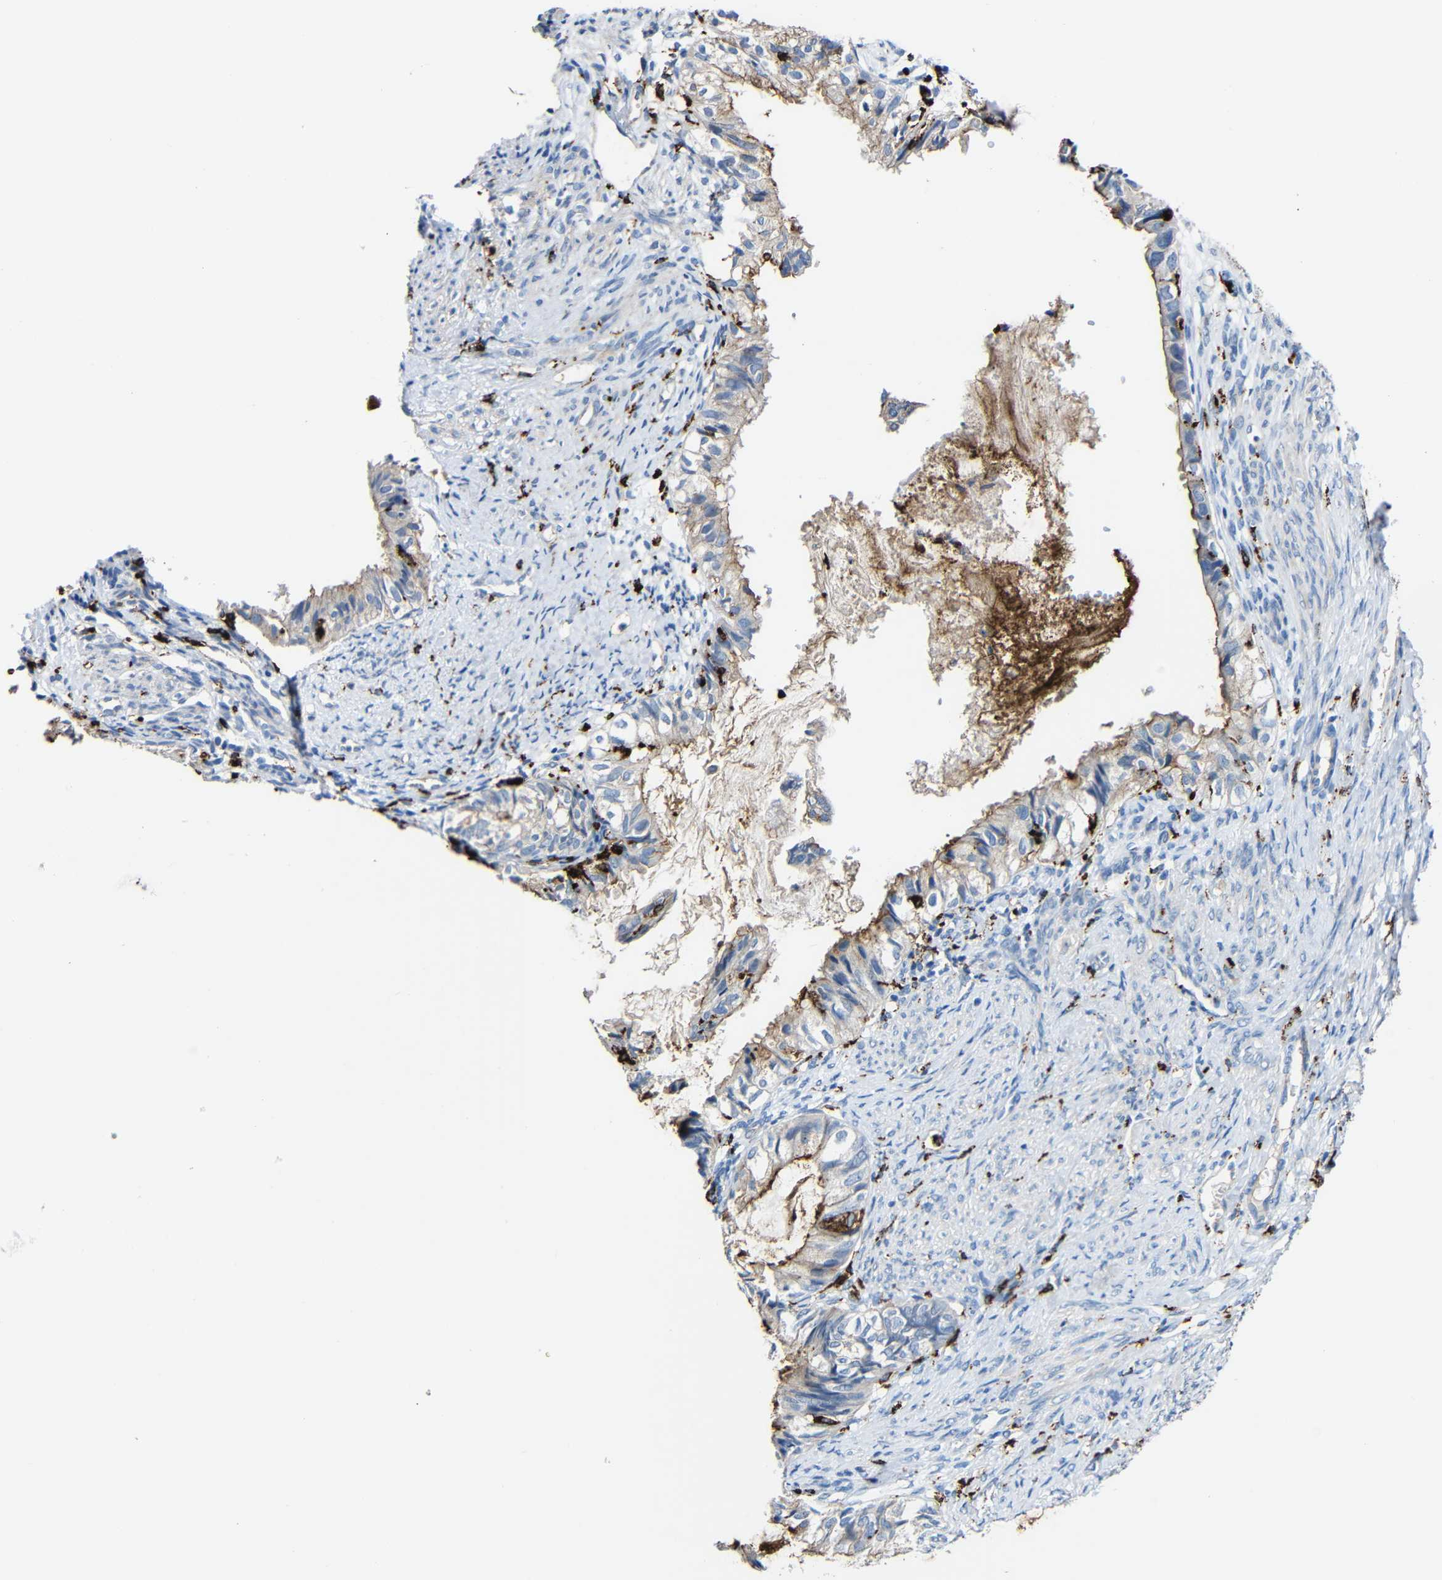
{"staining": {"intensity": "moderate", "quantity": ">75%", "location": "cytoplasmic/membranous"}, "tissue": "cervical cancer", "cell_type": "Tumor cells", "image_type": "cancer", "snomed": [{"axis": "morphology", "description": "Normal tissue, NOS"}, {"axis": "morphology", "description": "Adenocarcinoma, NOS"}, {"axis": "topography", "description": "Cervix"}, {"axis": "topography", "description": "Endometrium"}], "caption": "Immunohistochemistry micrograph of neoplastic tissue: cervical adenocarcinoma stained using immunohistochemistry (IHC) demonstrates medium levels of moderate protein expression localized specifically in the cytoplasmic/membranous of tumor cells, appearing as a cytoplasmic/membranous brown color.", "gene": "HLA-DMA", "patient": {"sex": "female", "age": 86}}